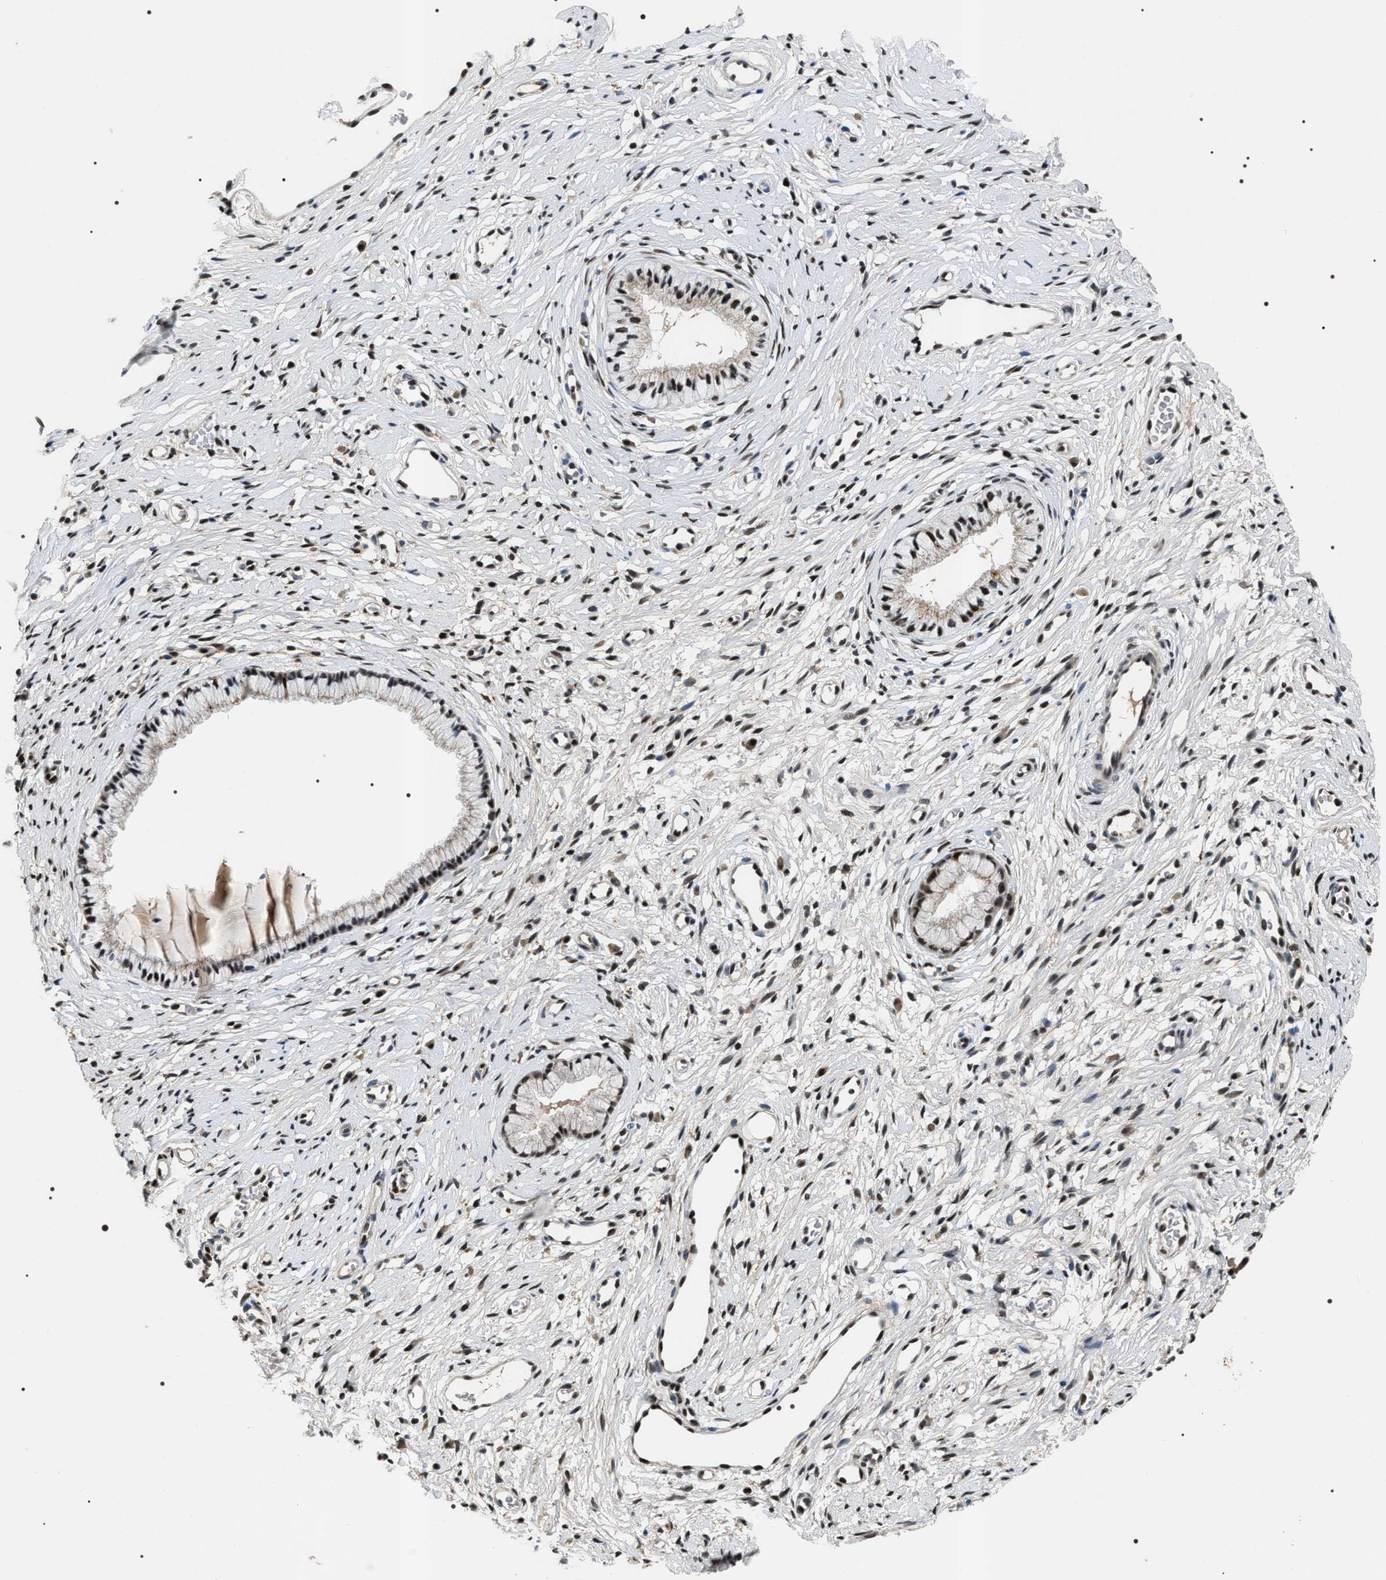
{"staining": {"intensity": "strong", "quantity": ">75%", "location": "nuclear"}, "tissue": "cervix", "cell_type": "Glandular cells", "image_type": "normal", "snomed": [{"axis": "morphology", "description": "Normal tissue, NOS"}, {"axis": "topography", "description": "Cervix"}], "caption": "Immunohistochemistry staining of unremarkable cervix, which reveals high levels of strong nuclear positivity in about >75% of glandular cells indicating strong nuclear protein expression. The staining was performed using DAB (brown) for protein detection and nuclei were counterstained in hematoxylin (blue).", "gene": "C7orf25", "patient": {"sex": "female", "age": 77}}